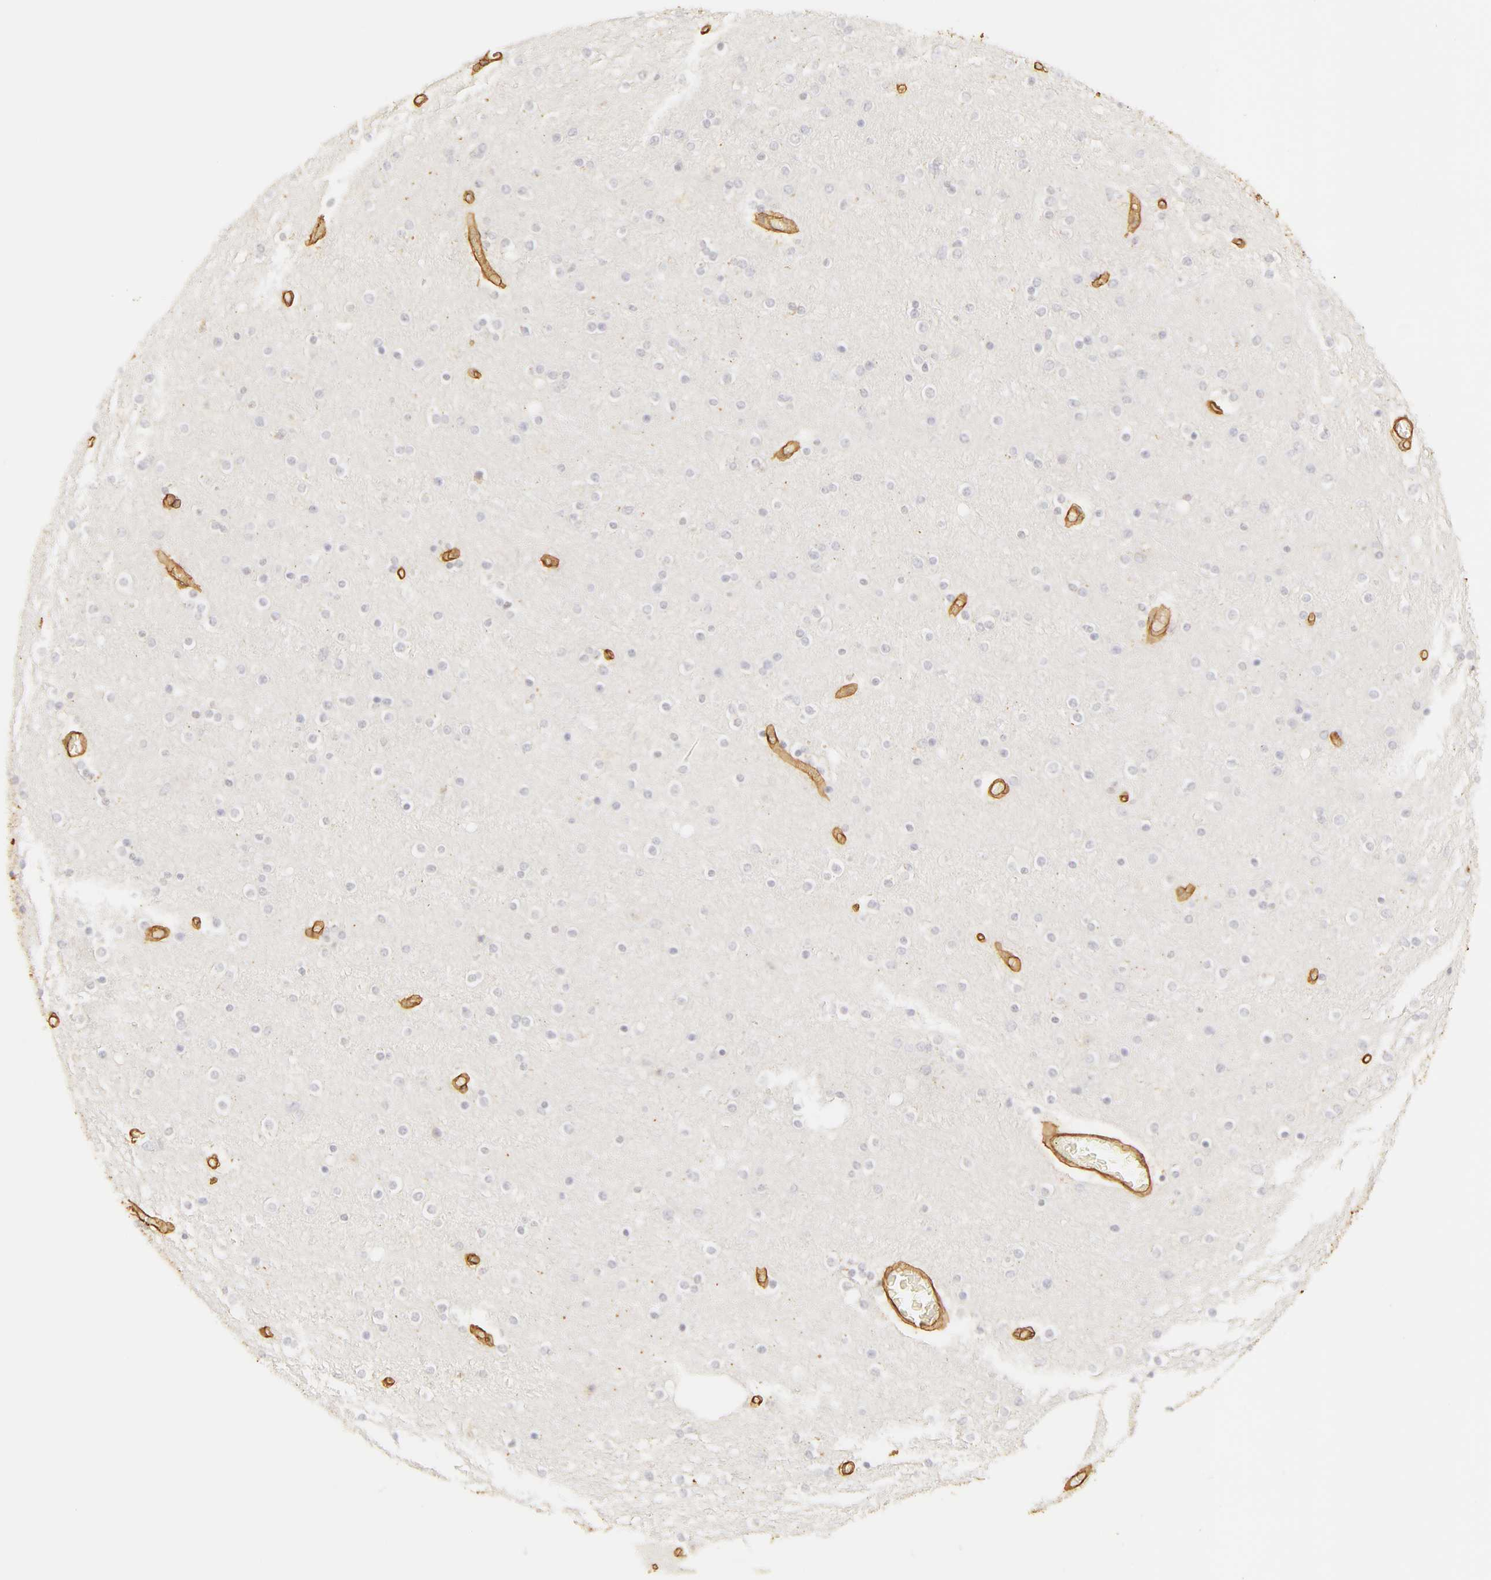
{"staining": {"intensity": "moderate", "quantity": ">75%", "location": "cytoplasmic/membranous"}, "tissue": "cerebral cortex", "cell_type": "Endothelial cells", "image_type": "normal", "snomed": [{"axis": "morphology", "description": "Normal tissue, NOS"}, {"axis": "topography", "description": "Cerebral cortex"}], "caption": "An IHC image of normal tissue is shown. Protein staining in brown highlights moderate cytoplasmic/membranous positivity in cerebral cortex within endothelial cells.", "gene": "COL4A1", "patient": {"sex": "female", "age": 54}}